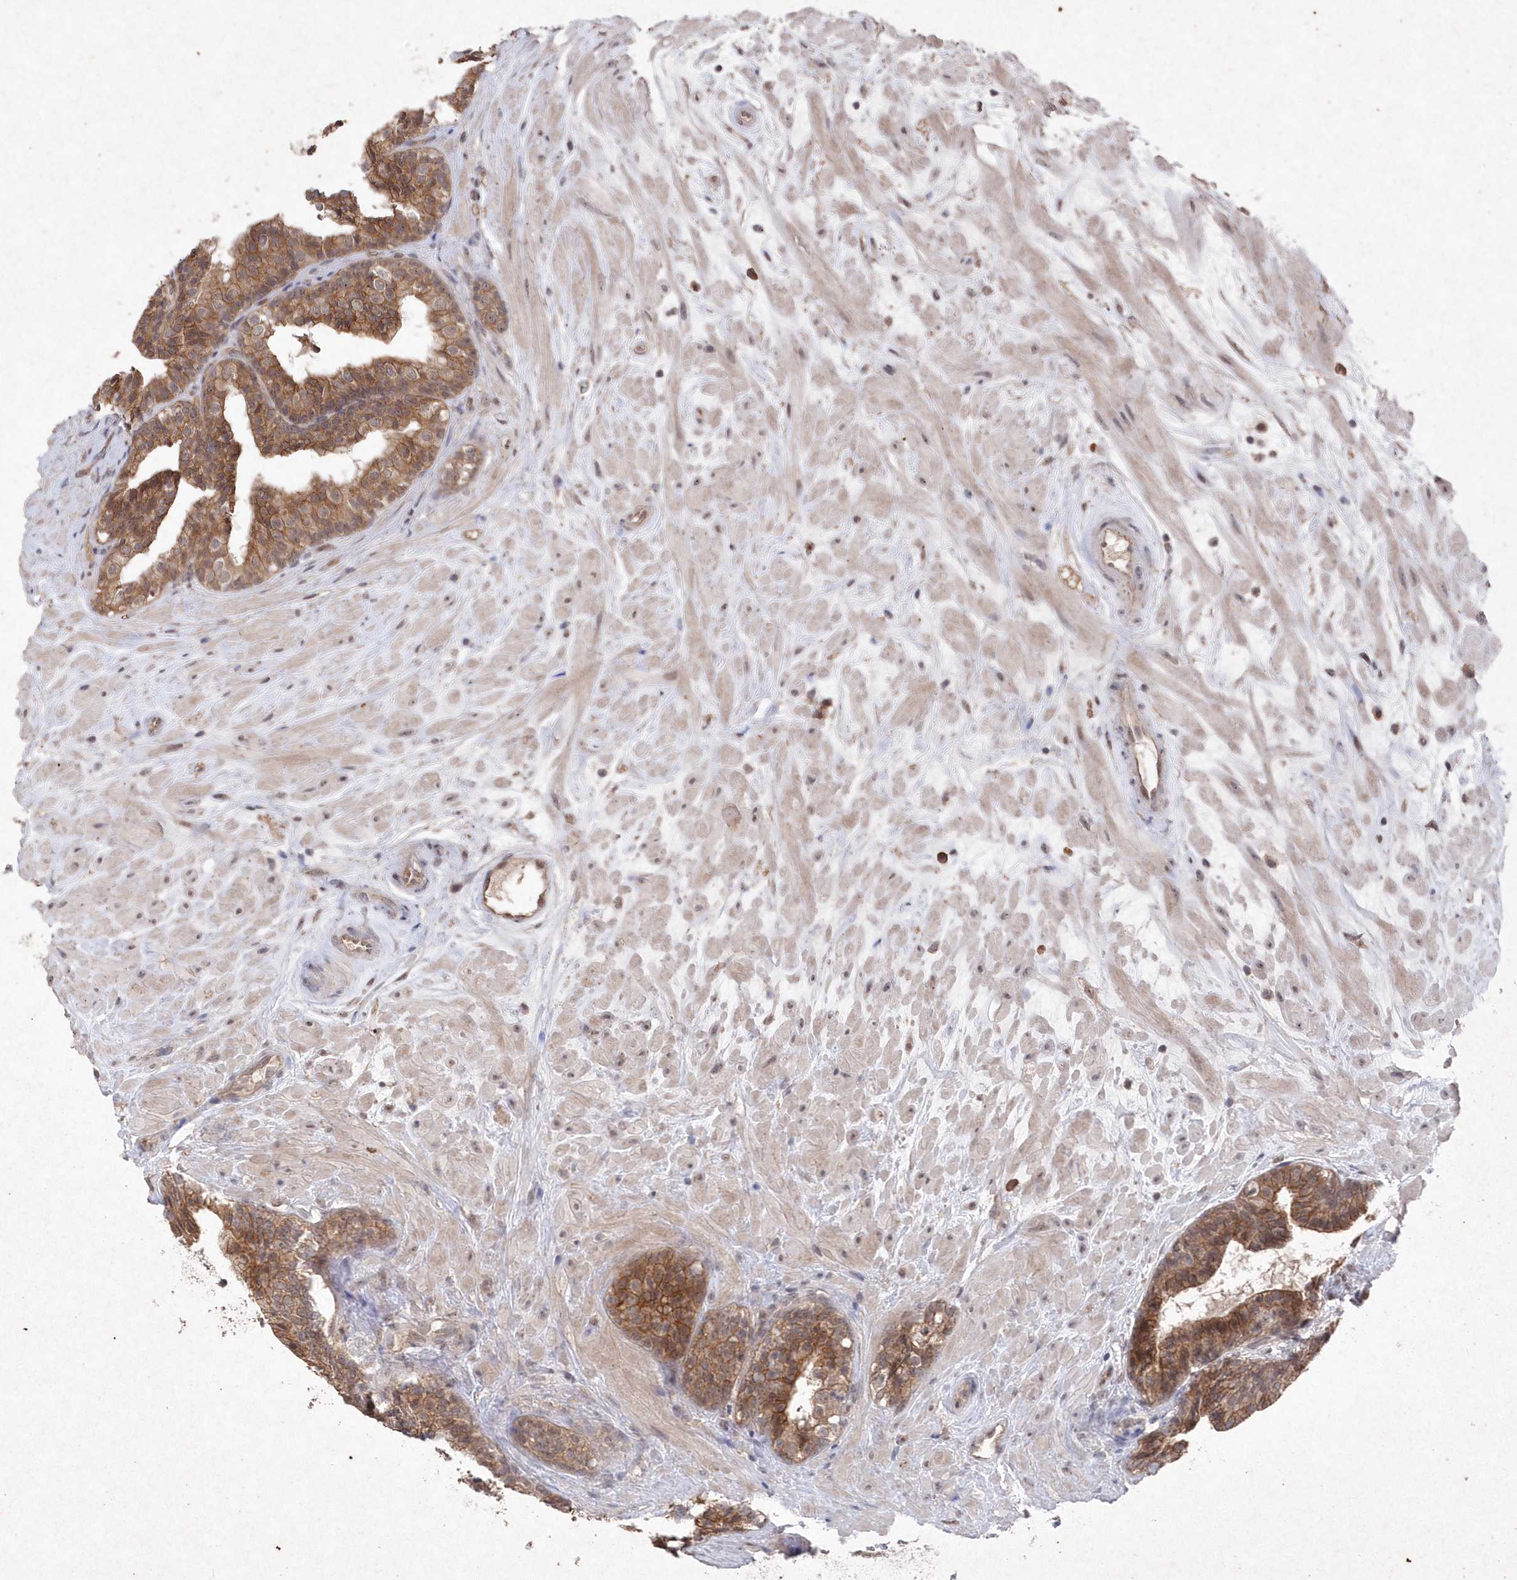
{"staining": {"intensity": "moderate", "quantity": ">75%", "location": "cytoplasmic/membranous"}, "tissue": "prostate cancer", "cell_type": "Tumor cells", "image_type": "cancer", "snomed": [{"axis": "morphology", "description": "Adenocarcinoma, High grade"}, {"axis": "topography", "description": "Prostate"}], "caption": "Immunohistochemistry (IHC) staining of prostate cancer, which displays medium levels of moderate cytoplasmic/membranous staining in about >75% of tumor cells indicating moderate cytoplasmic/membranous protein expression. The staining was performed using DAB (3,3'-diaminobenzidine) (brown) for protein detection and nuclei were counterstained in hematoxylin (blue).", "gene": "VSIG2", "patient": {"sex": "male", "age": 56}}